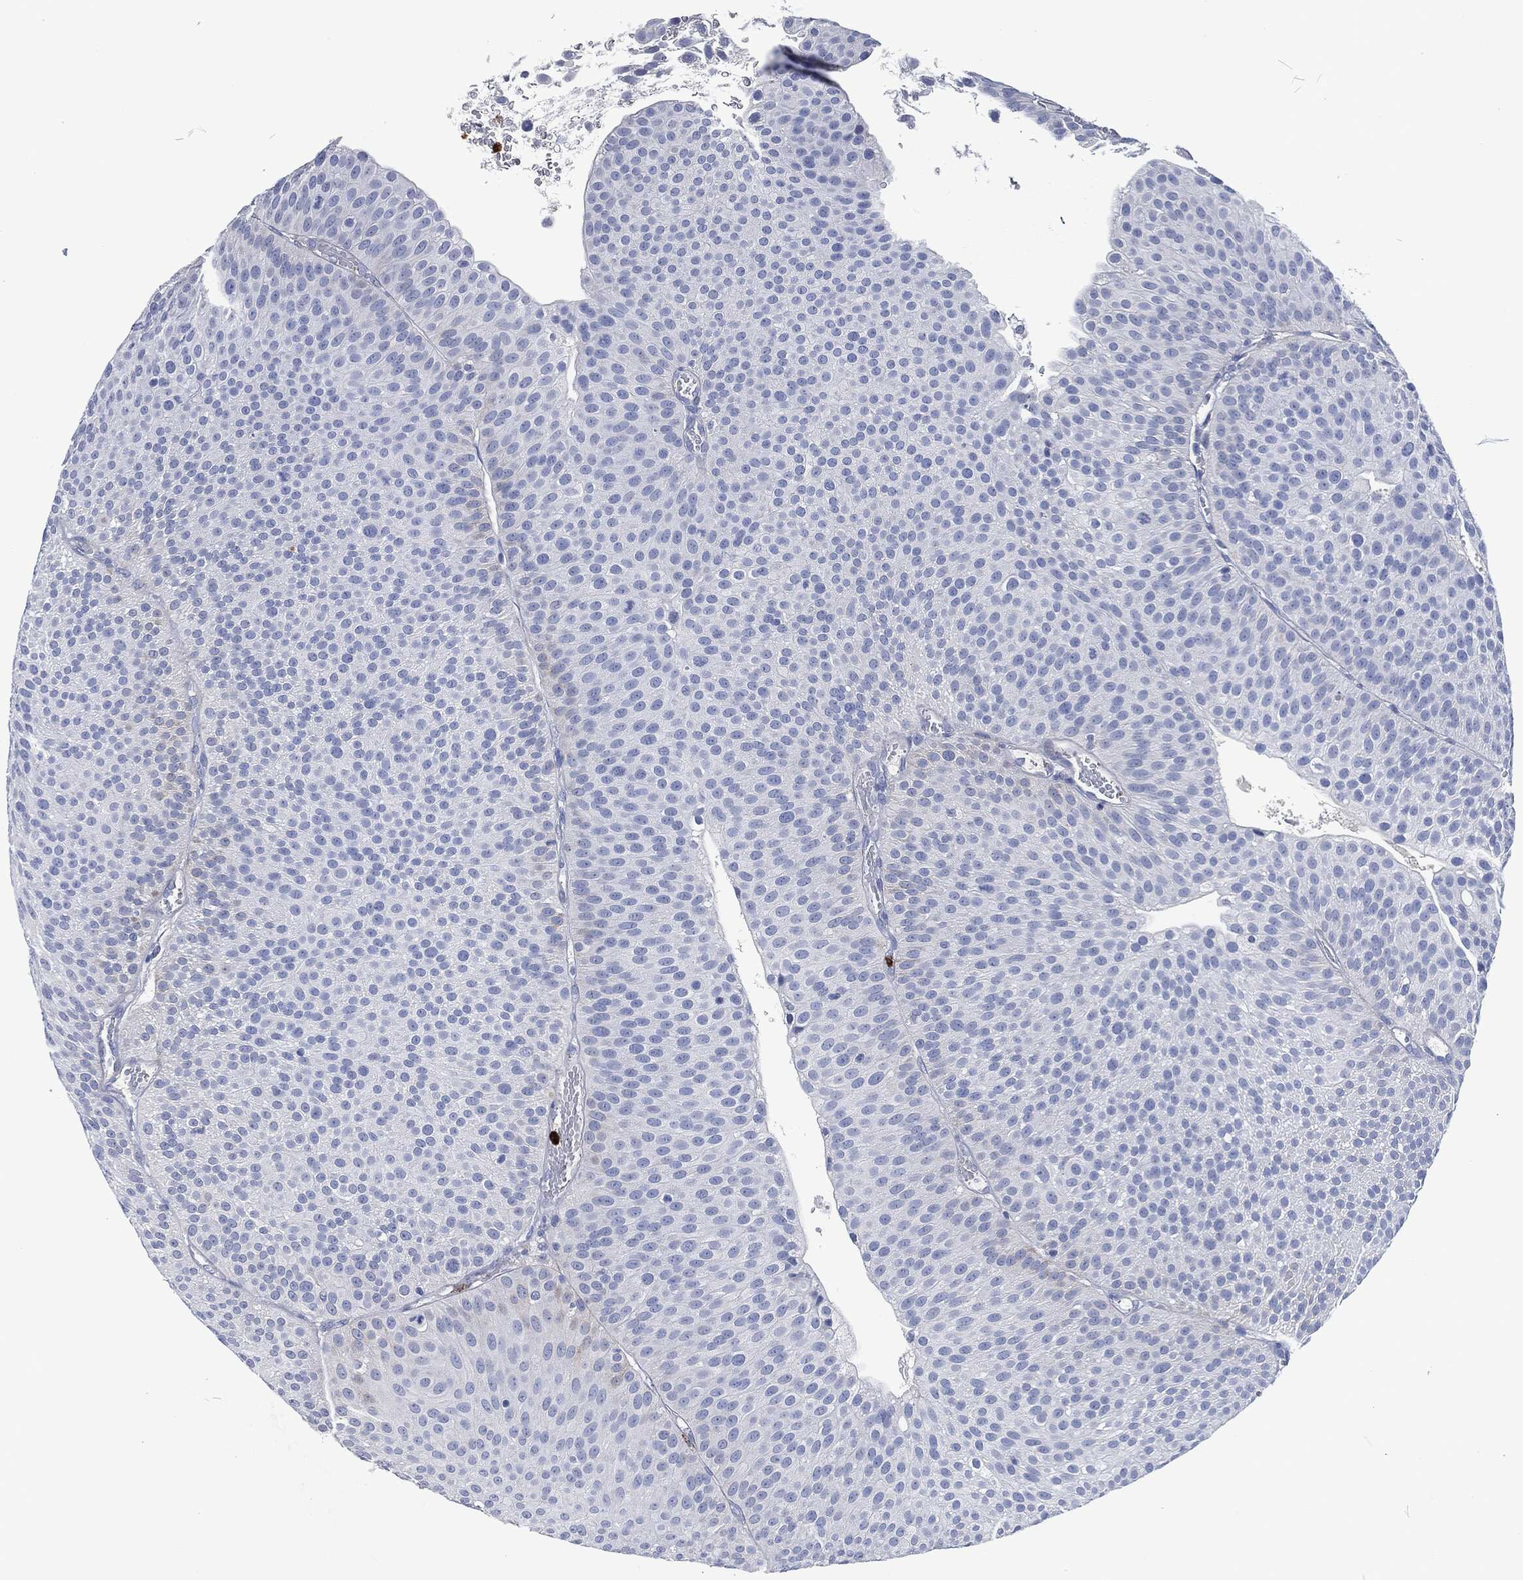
{"staining": {"intensity": "negative", "quantity": "none", "location": "none"}, "tissue": "urothelial cancer", "cell_type": "Tumor cells", "image_type": "cancer", "snomed": [{"axis": "morphology", "description": "Urothelial carcinoma, Low grade"}, {"axis": "topography", "description": "Urinary bladder"}], "caption": "A micrograph of human low-grade urothelial carcinoma is negative for staining in tumor cells. (DAB IHC visualized using brightfield microscopy, high magnification).", "gene": "MPO", "patient": {"sex": "male", "age": 65}}